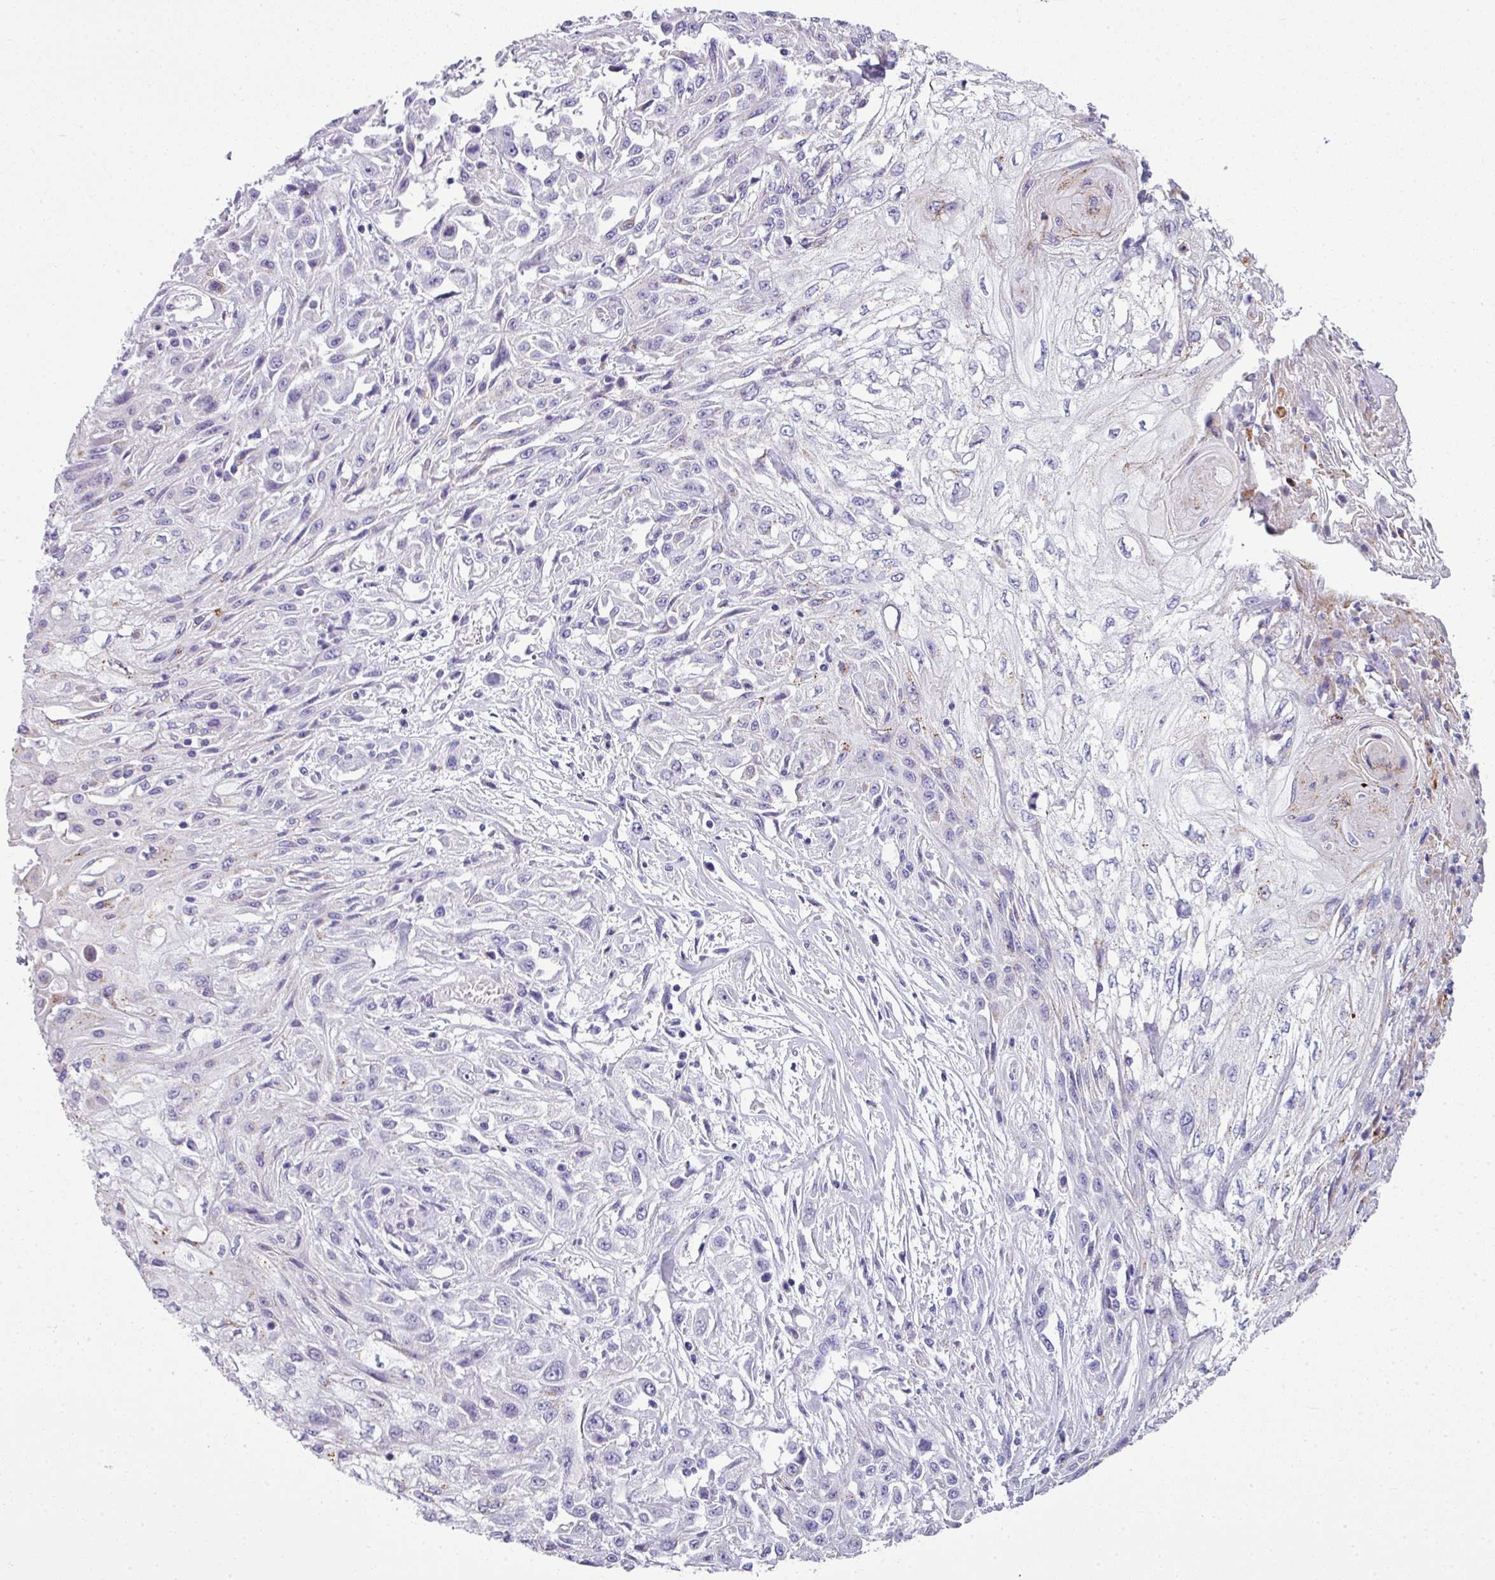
{"staining": {"intensity": "negative", "quantity": "none", "location": "none"}, "tissue": "skin cancer", "cell_type": "Tumor cells", "image_type": "cancer", "snomed": [{"axis": "morphology", "description": "Squamous cell carcinoma, NOS"}, {"axis": "morphology", "description": "Squamous cell carcinoma, metastatic, NOS"}, {"axis": "topography", "description": "Skin"}, {"axis": "topography", "description": "Lymph node"}], "caption": "IHC photomicrograph of squamous cell carcinoma (skin) stained for a protein (brown), which demonstrates no positivity in tumor cells.", "gene": "ZNF568", "patient": {"sex": "male", "age": 75}}